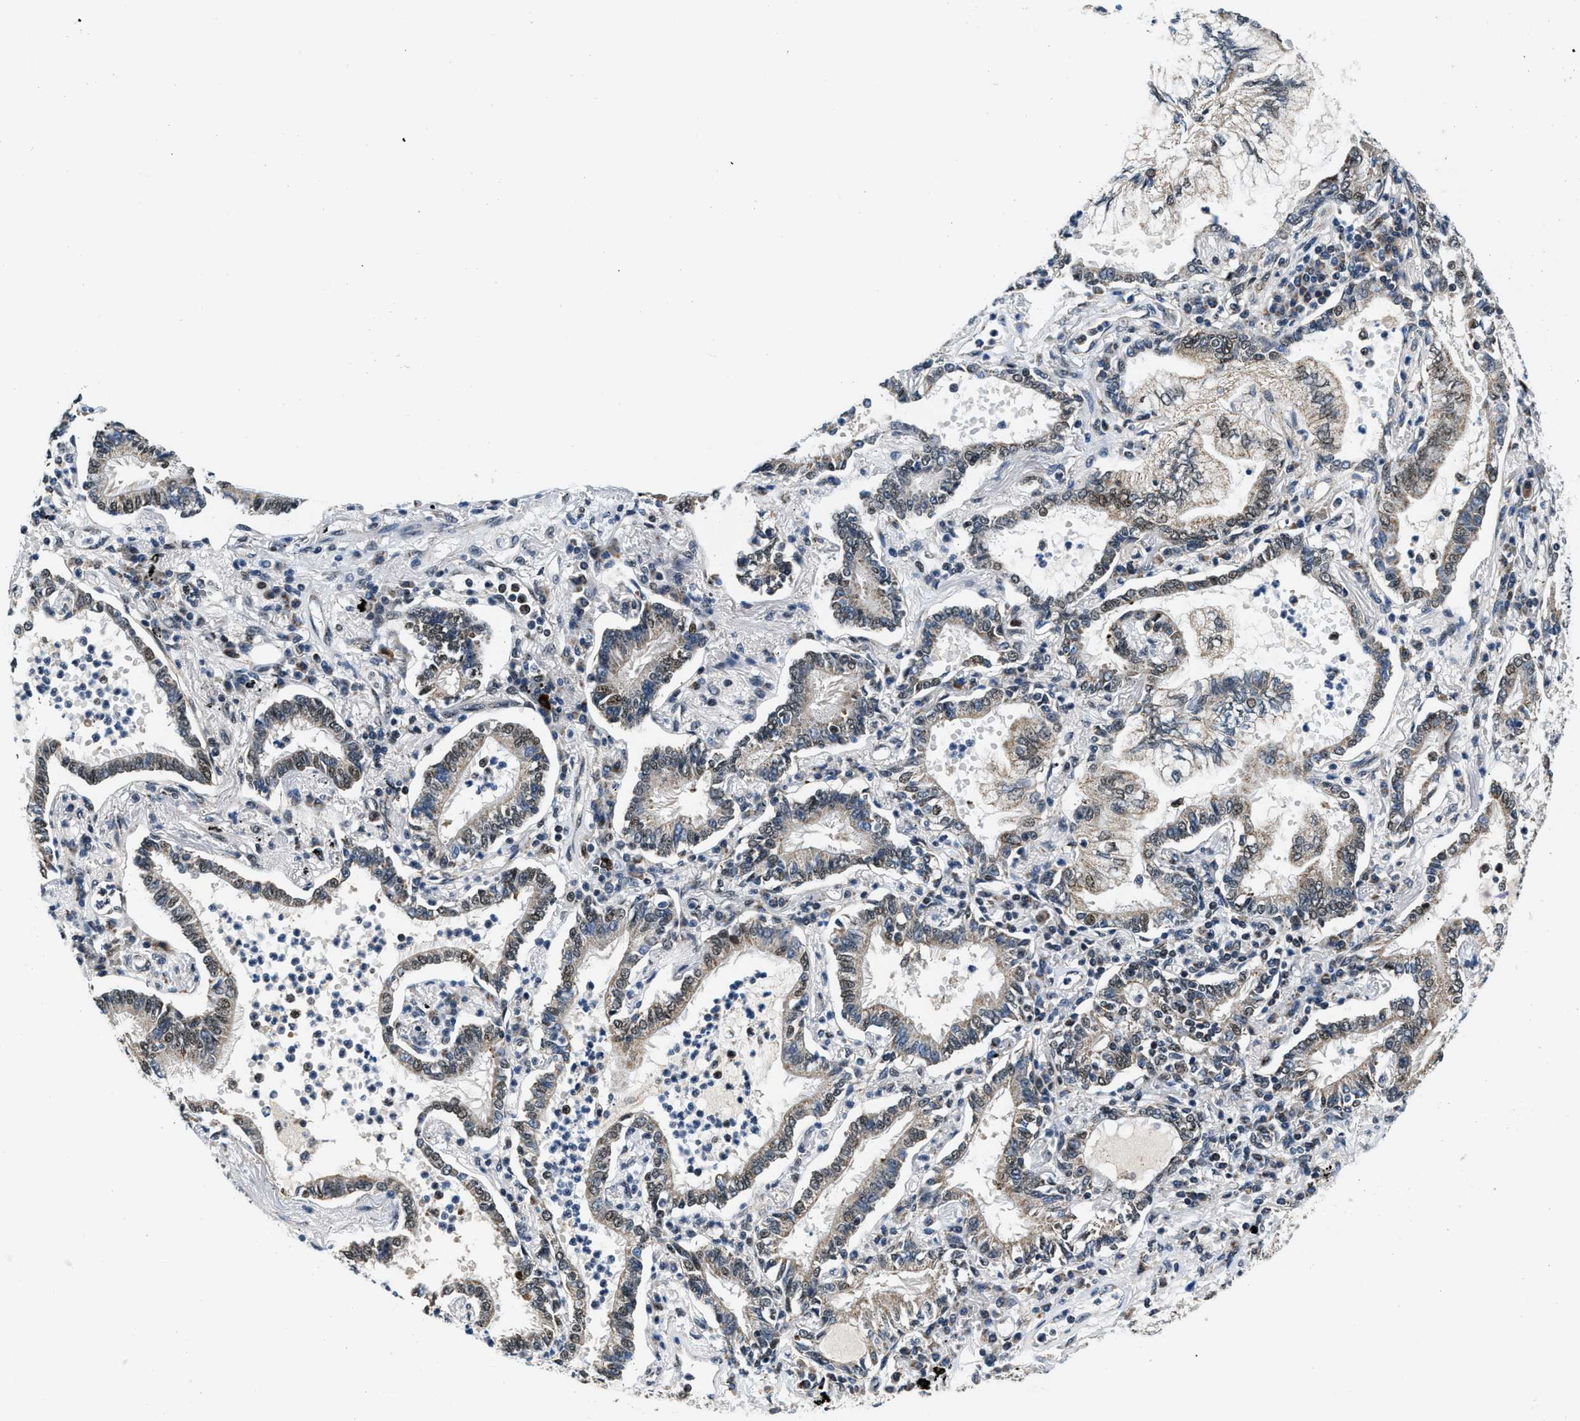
{"staining": {"intensity": "moderate", "quantity": "25%-75%", "location": "nuclear"}, "tissue": "lung cancer", "cell_type": "Tumor cells", "image_type": "cancer", "snomed": [{"axis": "morphology", "description": "Normal tissue, NOS"}, {"axis": "morphology", "description": "Adenocarcinoma, NOS"}, {"axis": "topography", "description": "Bronchus"}, {"axis": "topography", "description": "Lung"}], "caption": "Immunohistochemistry micrograph of neoplastic tissue: human lung cancer (adenocarcinoma) stained using IHC exhibits medium levels of moderate protein expression localized specifically in the nuclear of tumor cells, appearing as a nuclear brown color.", "gene": "KDM3B", "patient": {"sex": "female", "age": 70}}